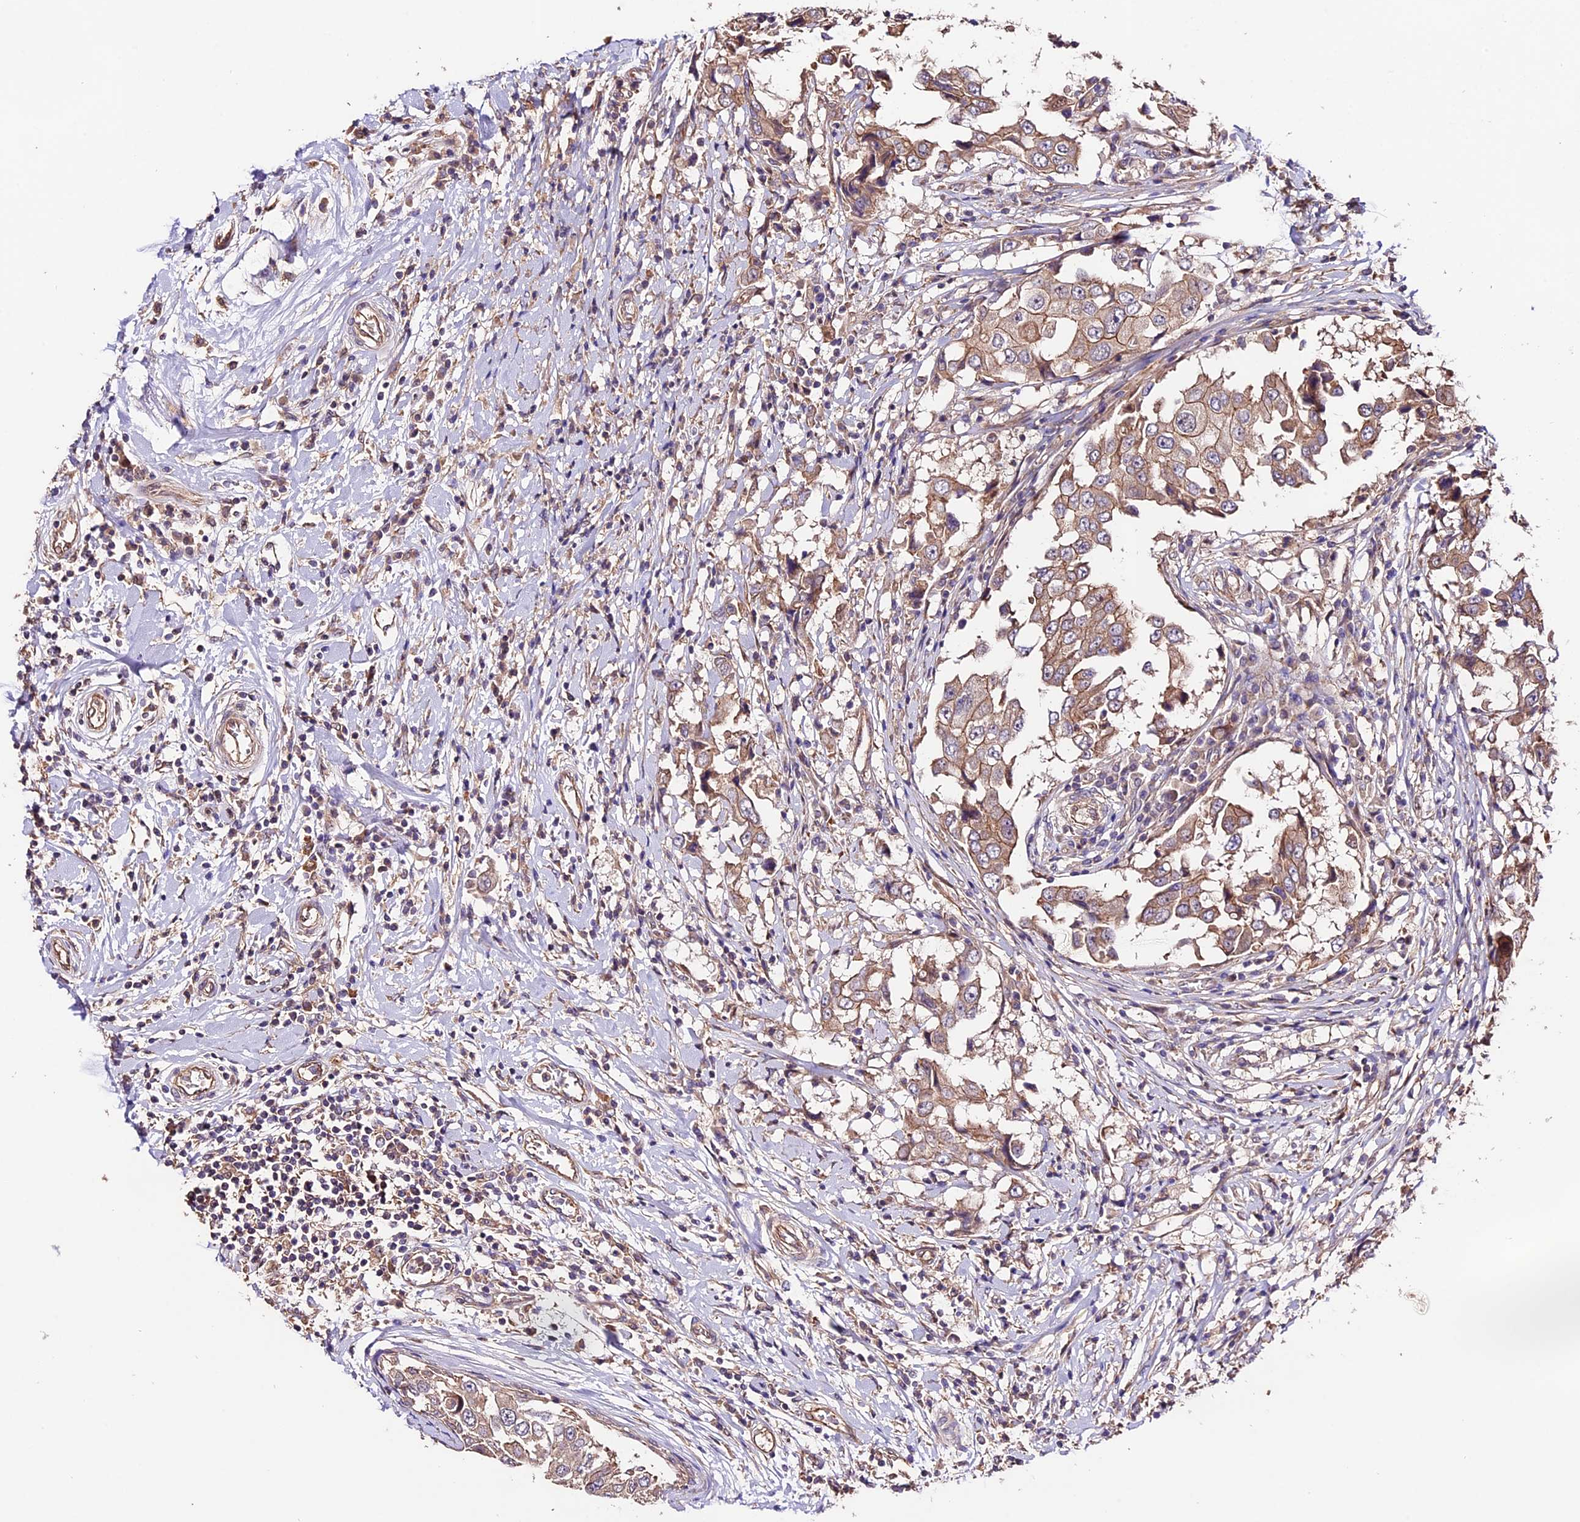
{"staining": {"intensity": "weak", "quantity": ">75%", "location": "cytoplasmic/membranous"}, "tissue": "breast cancer", "cell_type": "Tumor cells", "image_type": "cancer", "snomed": [{"axis": "morphology", "description": "Duct carcinoma"}, {"axis": "topography", "description": "Breast"}], "caption": "The micrograph demonstrates immunohistochemical staining of breast invasive ductal carcinoma. There is weak cytoplasmic/membranous expression is appreciated in approximately >75% of tumor cells. The staining is performed using DAB (3,3'-diaminobenzidine) brown chromogen to label protein expression. The nuclei are counter-stained blue using hematoxylin.", "gene": "CES3", "patient": {"sex": "female", "age": 27}}